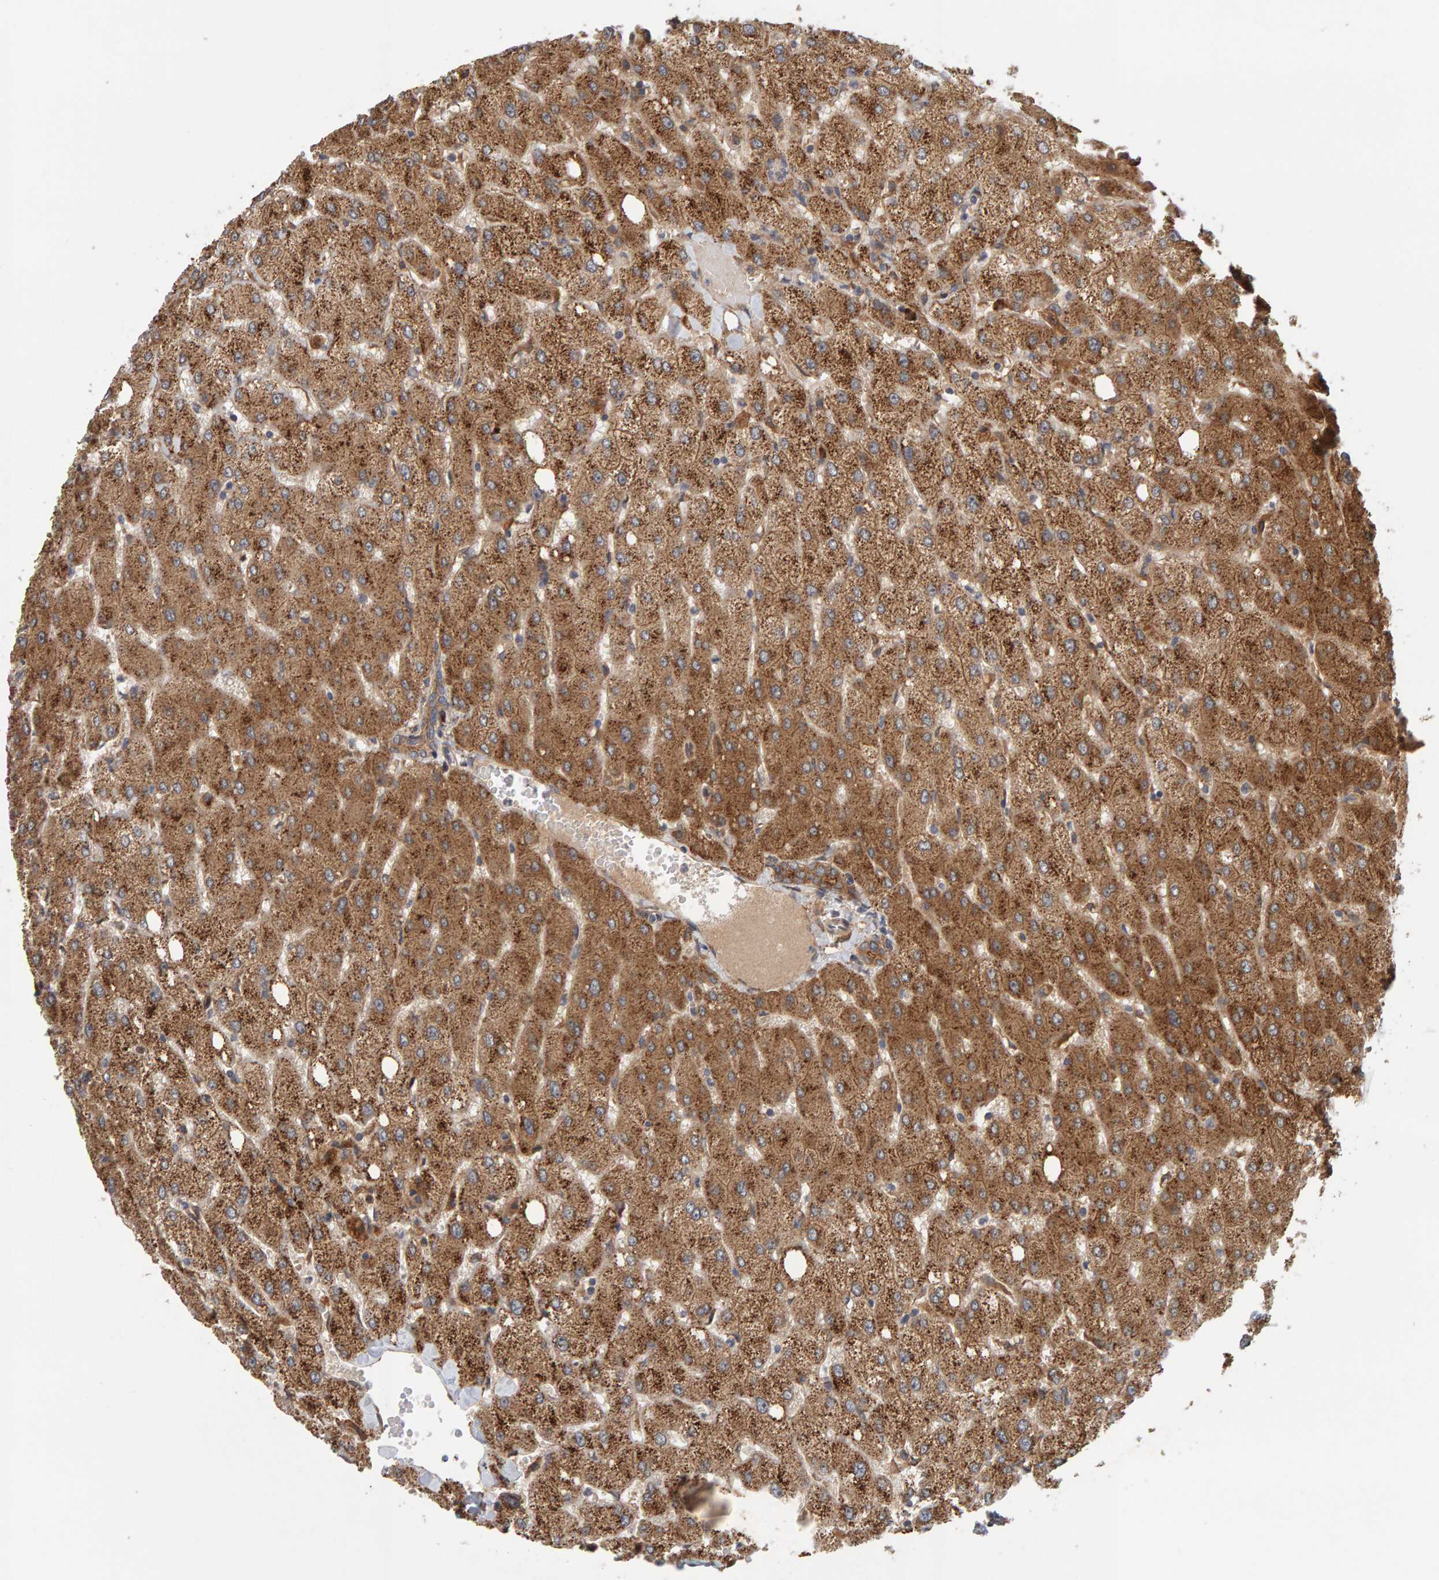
{"staining": {"intensity": "moderate", "quantity": "25%-75%", "location": "cytoplasmic/membranous"}, "tissue": "liver", "cell_type": "Cholangiocytes", "image_type": "normal", "snomed": [{"axis": "morphology", "description": "Normal tissue, NOS"}, {"axis": "topography", "description": "Liver"}], "caption": "Cholangiocytes display medium levels of moderate cytoplasmic/membranous positivity in about 25%-75% of cells in benign human liver. The staining is performed using DAB brown chromogen to label protein expression. The nuclei are counter-stained blue using hematoxylin.", "gene": "BAIAP2", "patient": {"sex": "female", "age": 54}}